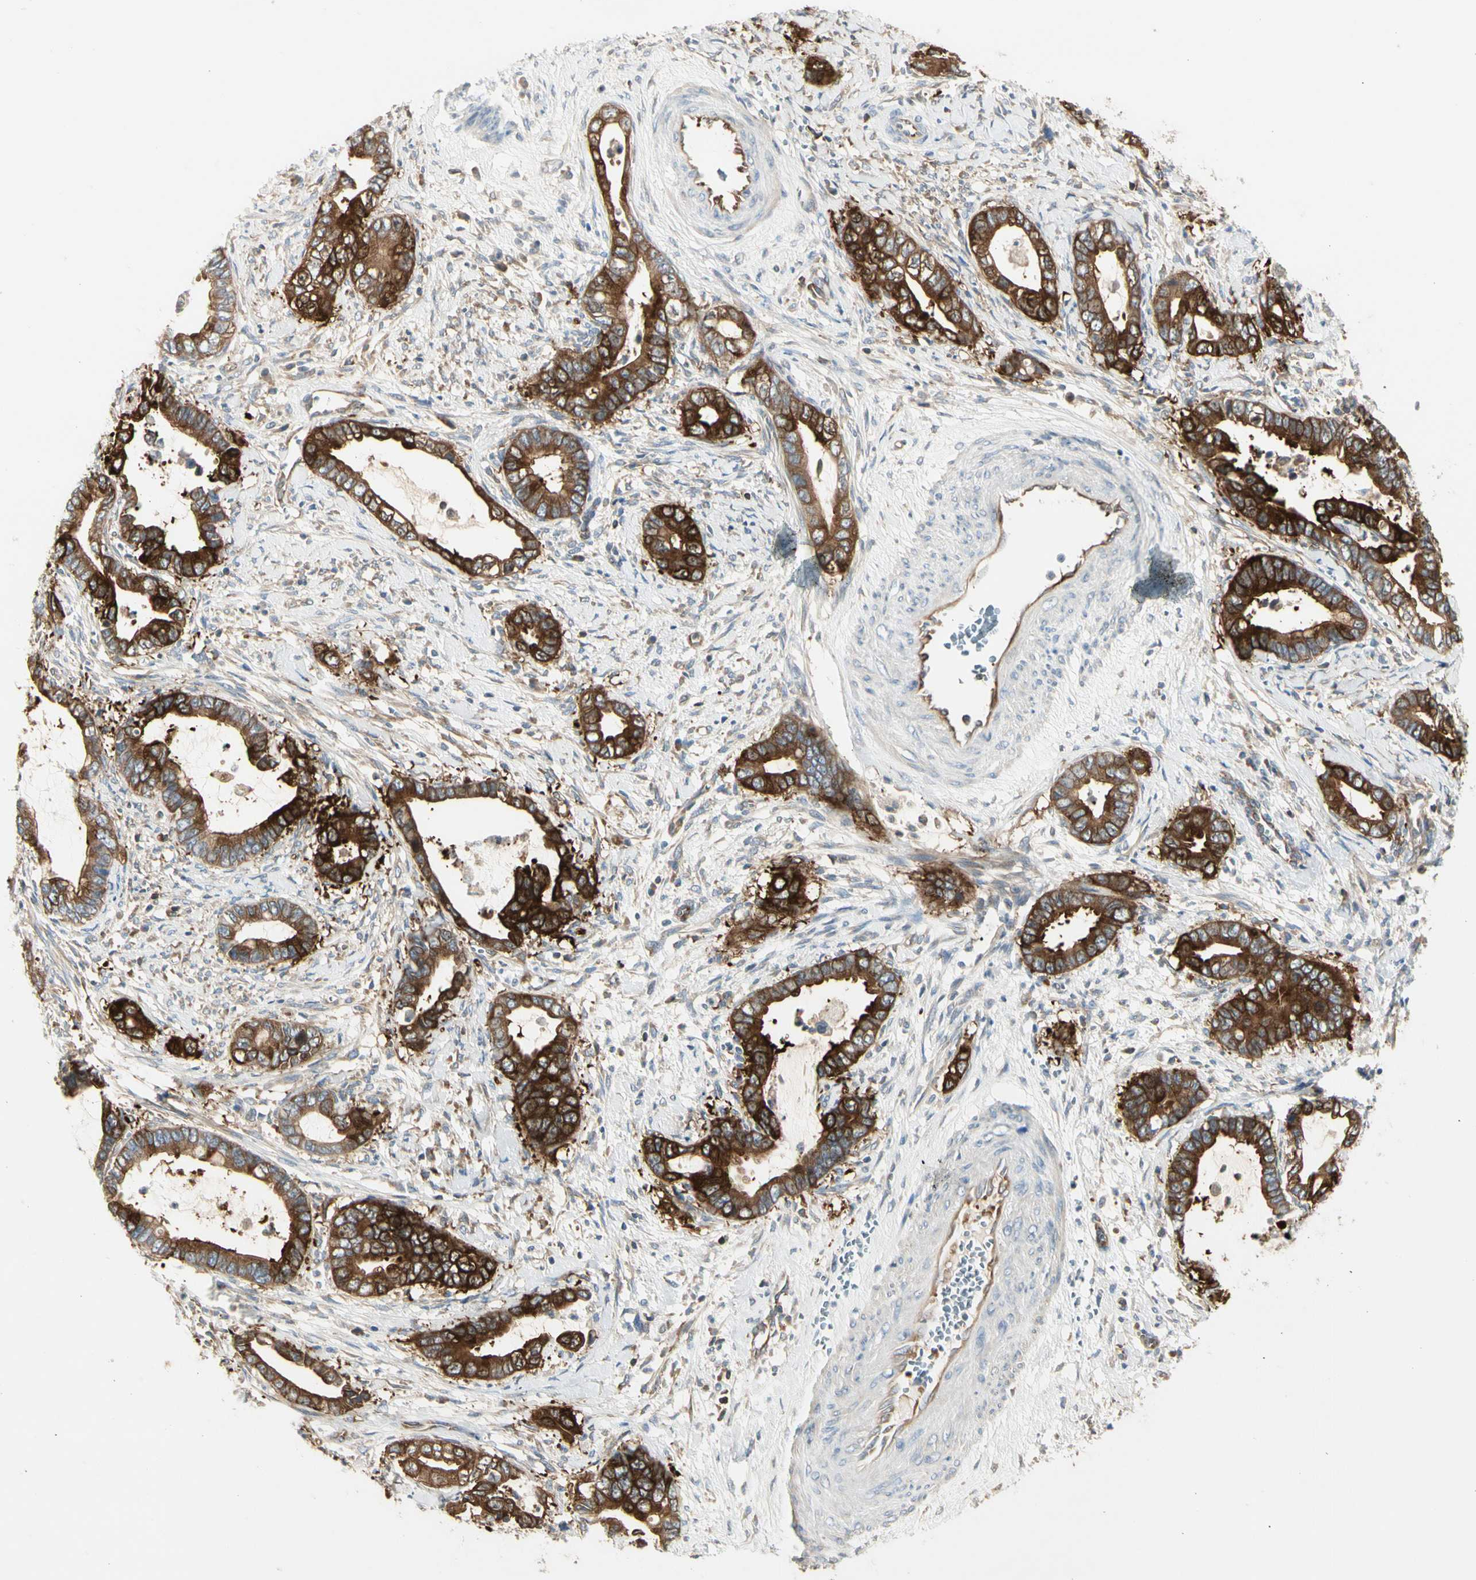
{"staining": {"intensity": "strong", "quantity": ">75%", "location": "cytoplasmic/membranous"}, "tissue": "cervical cancer", "cell_type": "Tumor cells", "image_type": "cancer", "snomed": [{"axis": "morphology", "description": "Adenocarcinoma, NOS"}, {"axis": "topography", "description": "Cervix"}], "caption": "Immunohistochemistry (IHC) of human cervical adenocarcinoma shows high levels of strong cytoplasmic/membranous expression in about >75% of tumor cells.", "gene": "NFKB2", "patient": {"sex": "female", "age": 44}}